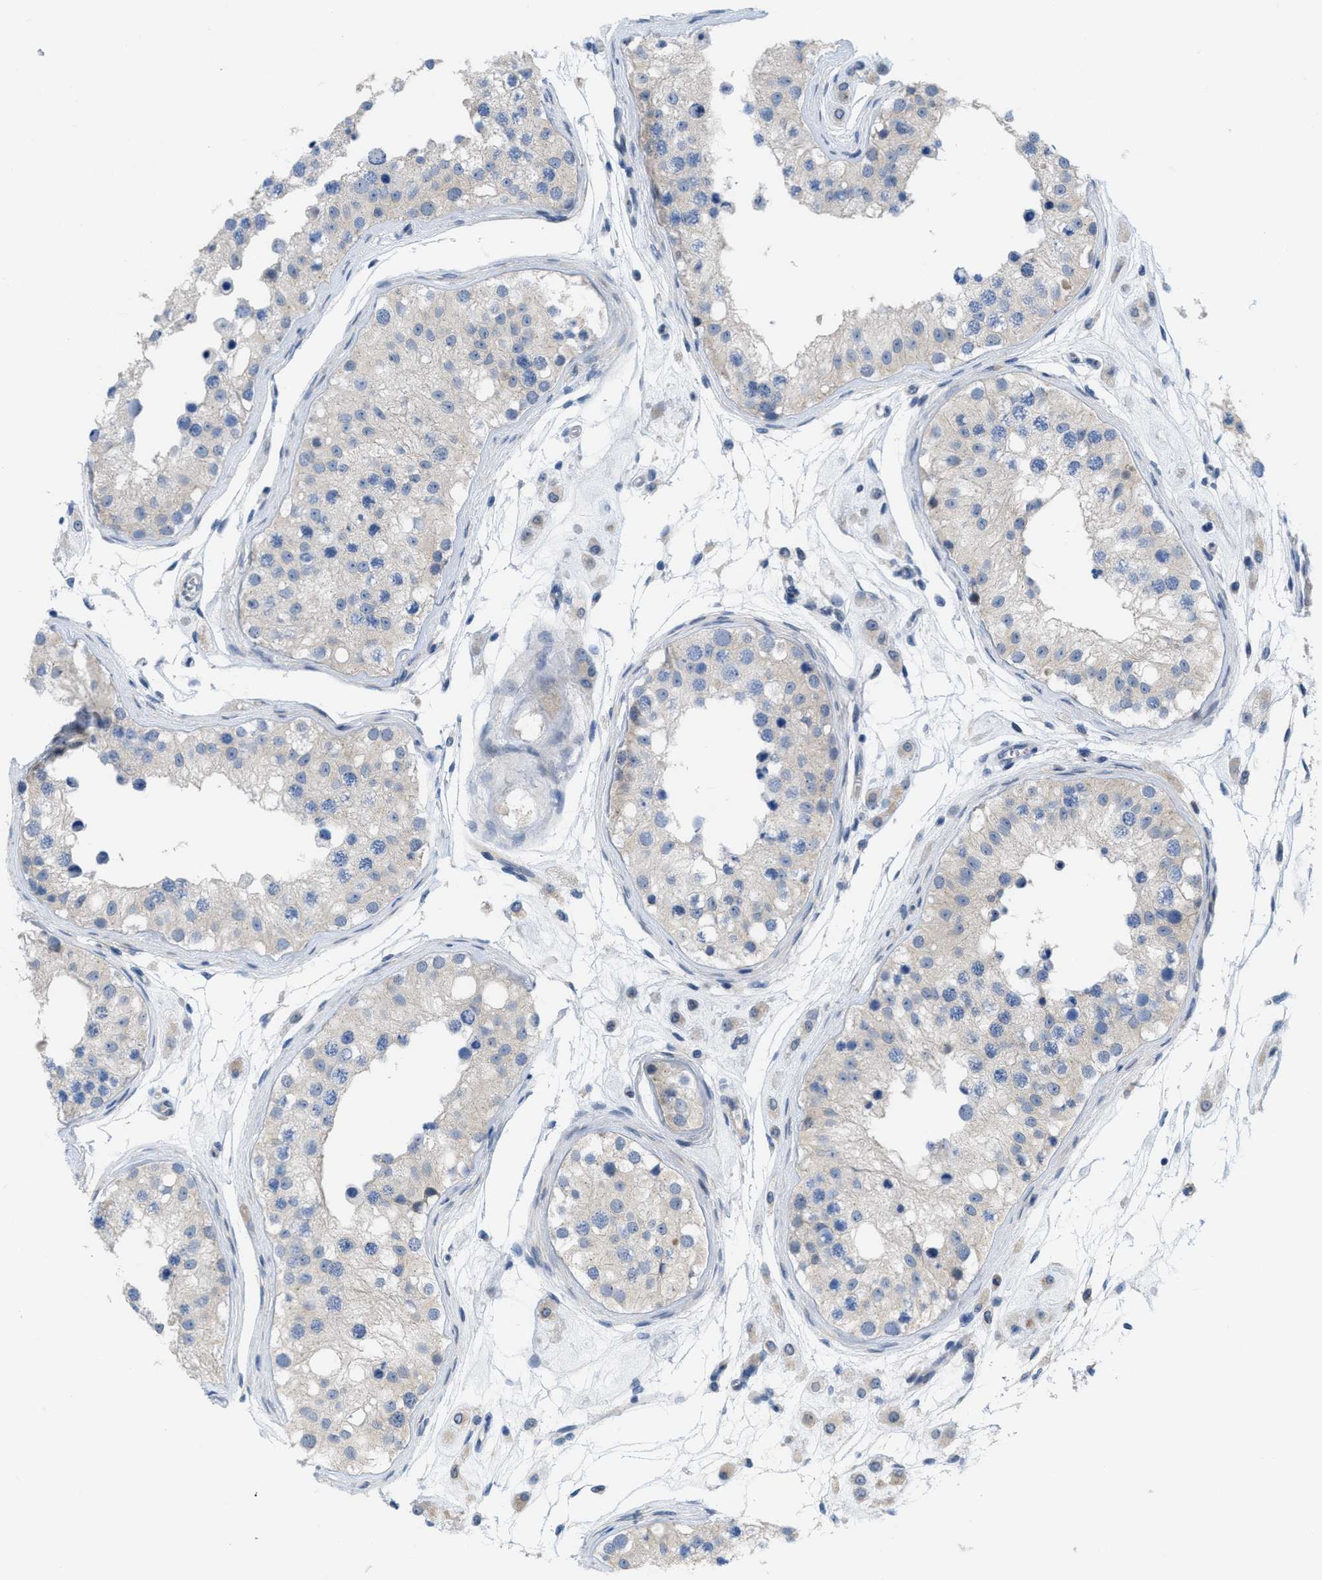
{"staining": {"intensity": "weak", "quantity": "25%-75%", "location": "cytoplasmic/membranous"}, "tissue": "testis", "cell_type": "Cells in seminiferous ducts", "image_type": "normal", "snomed": [{"axis": "morphology", "description": "Normal tissue, NOS"}, {"axis": "morphology", "description": "Adenocarcinoma, metastatic, NOS"}, {"axis": "topography", "description": "Testis"}], "caption": "Brown immunohistochemical staining in benign testis exhibits weak cytoplasmic/membranous positivity in about 25%-75% of cells in seminiferous ducts. The staining was performed using DAB, with brown indicating positive protein expression. Nuclei are stained blue with hematoxylin.", "gene": "NDEL1", "patient": {"sex": "male", "age": 26}}